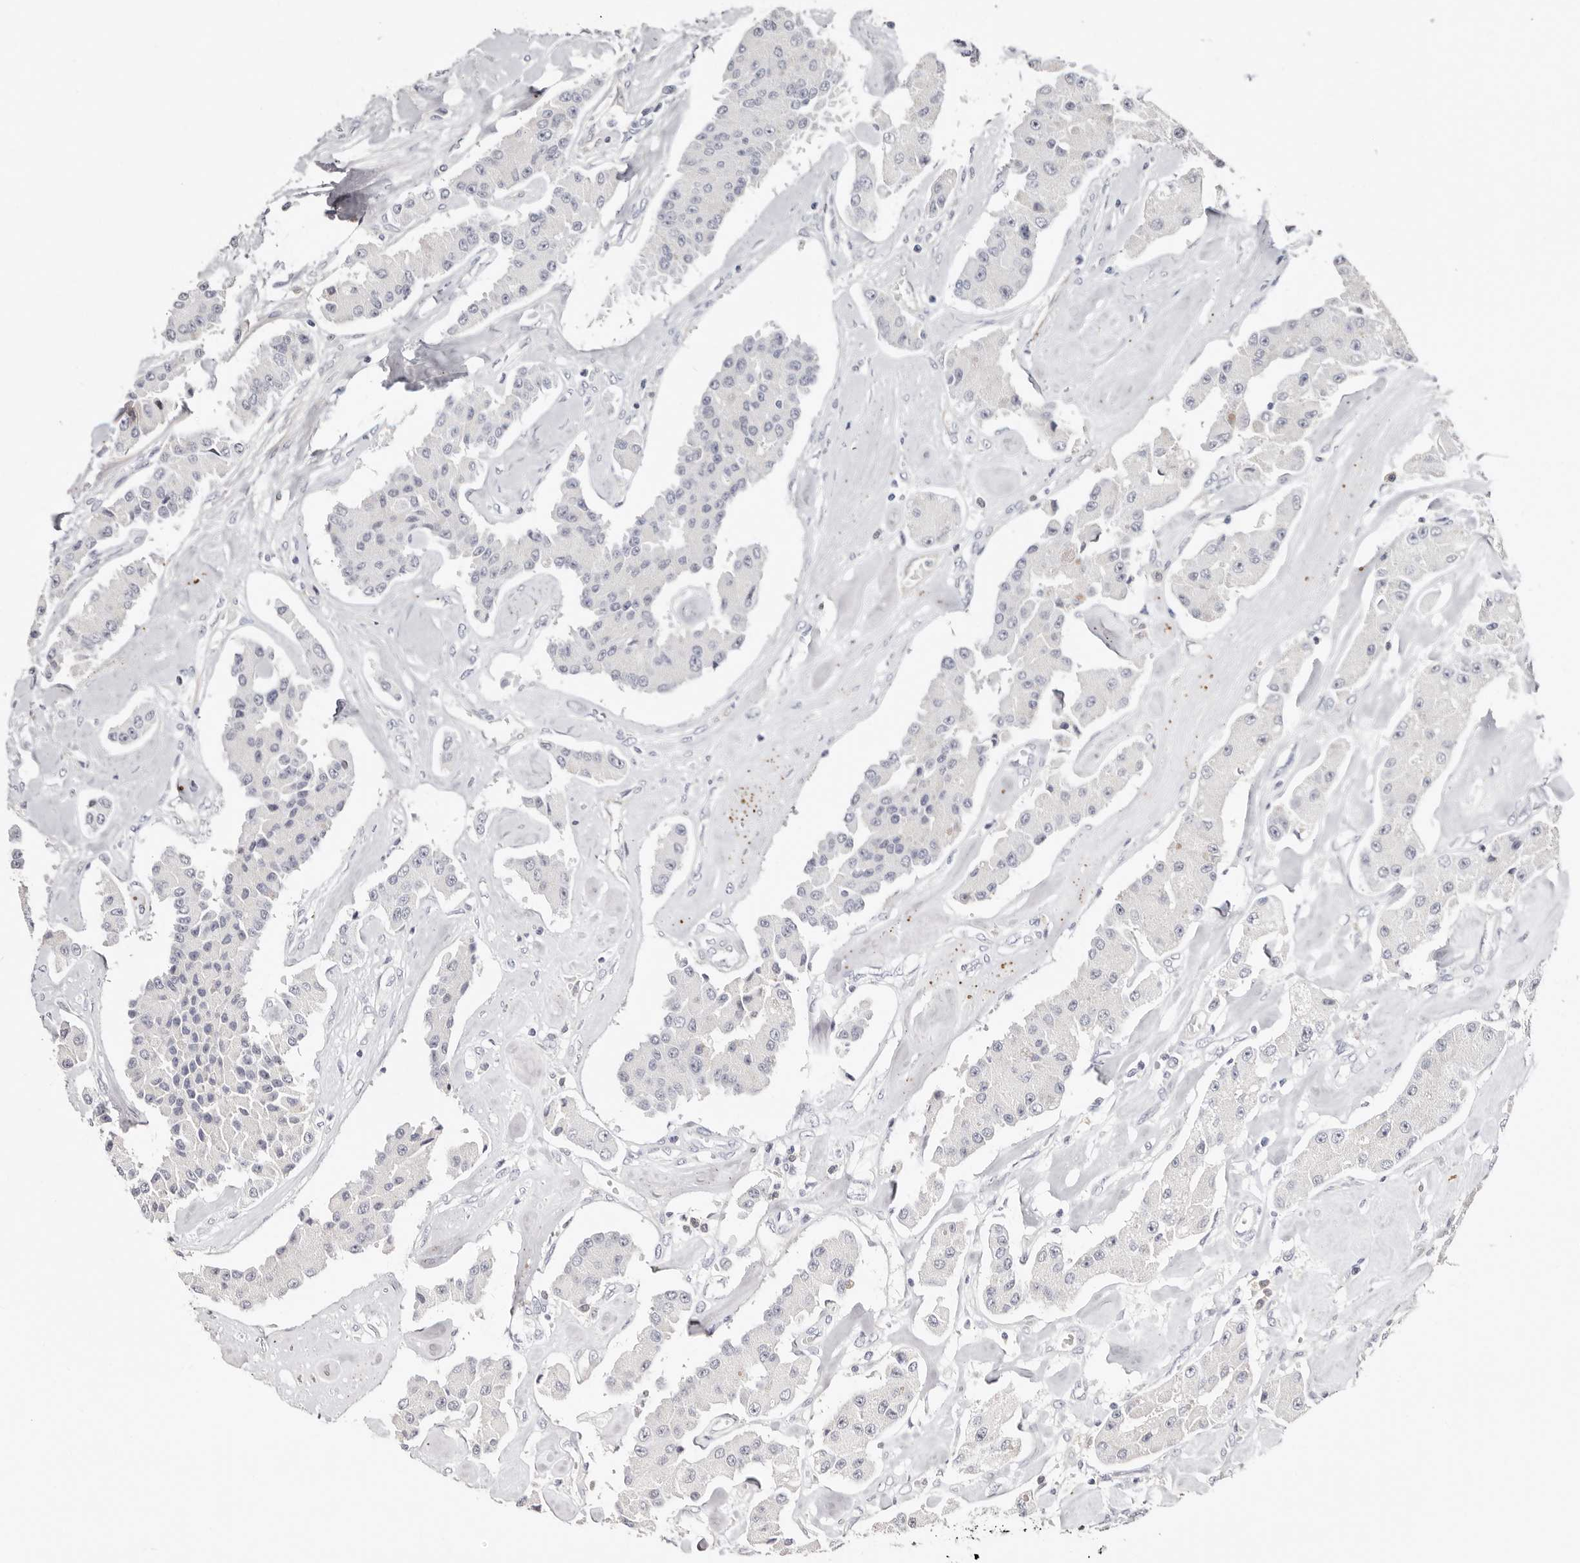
{"staining": {"intensity": "negative", "quantity": "none", "location": "none"}, "tissue": "carcinoid", "cell_type": "Tumor cells", "image_type": "cancer", "snomed": [{"axis": "morphology", "description": "Carcinoid, malignant, NOS"}, {"axis": "topography", "description": "Pancreas"}], "caption": "Tumor cells are negative for protein expression in human carcinoid (malignant).", "gene": "PKDCC", "patient": {"sex": "male", "age": 41}}